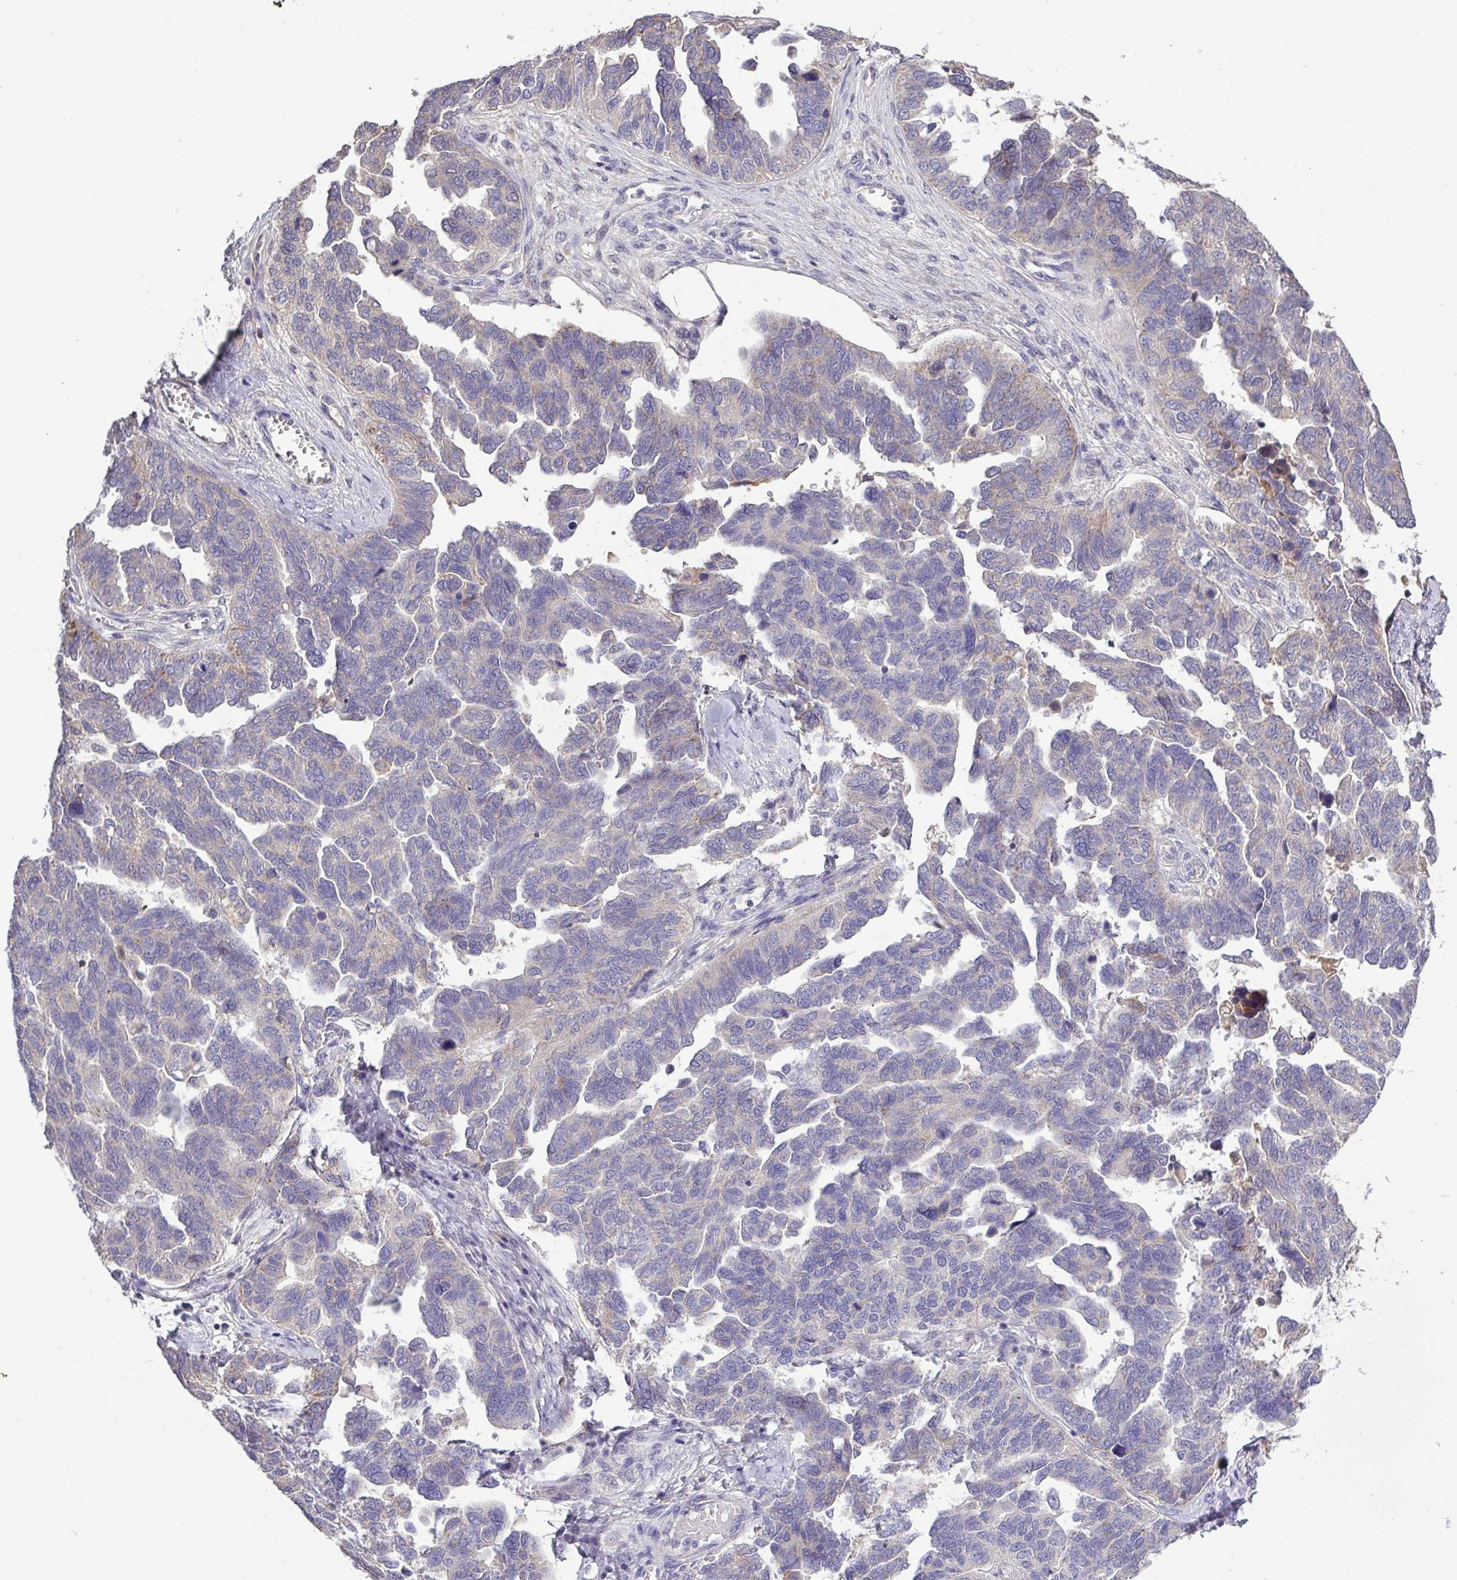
{"staining": {"intensity": "negative", "quantity": "none", "location": "none"}, "tissue": "ovarian cancer", "cell_type": "Tumor cells", "image_type": "cancer", "snomed": [{"axis": "morphology", "description": "Cystadenocarcinoma, serous, NOS"}, {"axis": "topography", "description": "Ovary"}], "caption": "IHC of human ovarian cancer reveals no expression in tumor cells.", "gene": "SFTPB", "patient": {"sex": "female", "age": 64}}